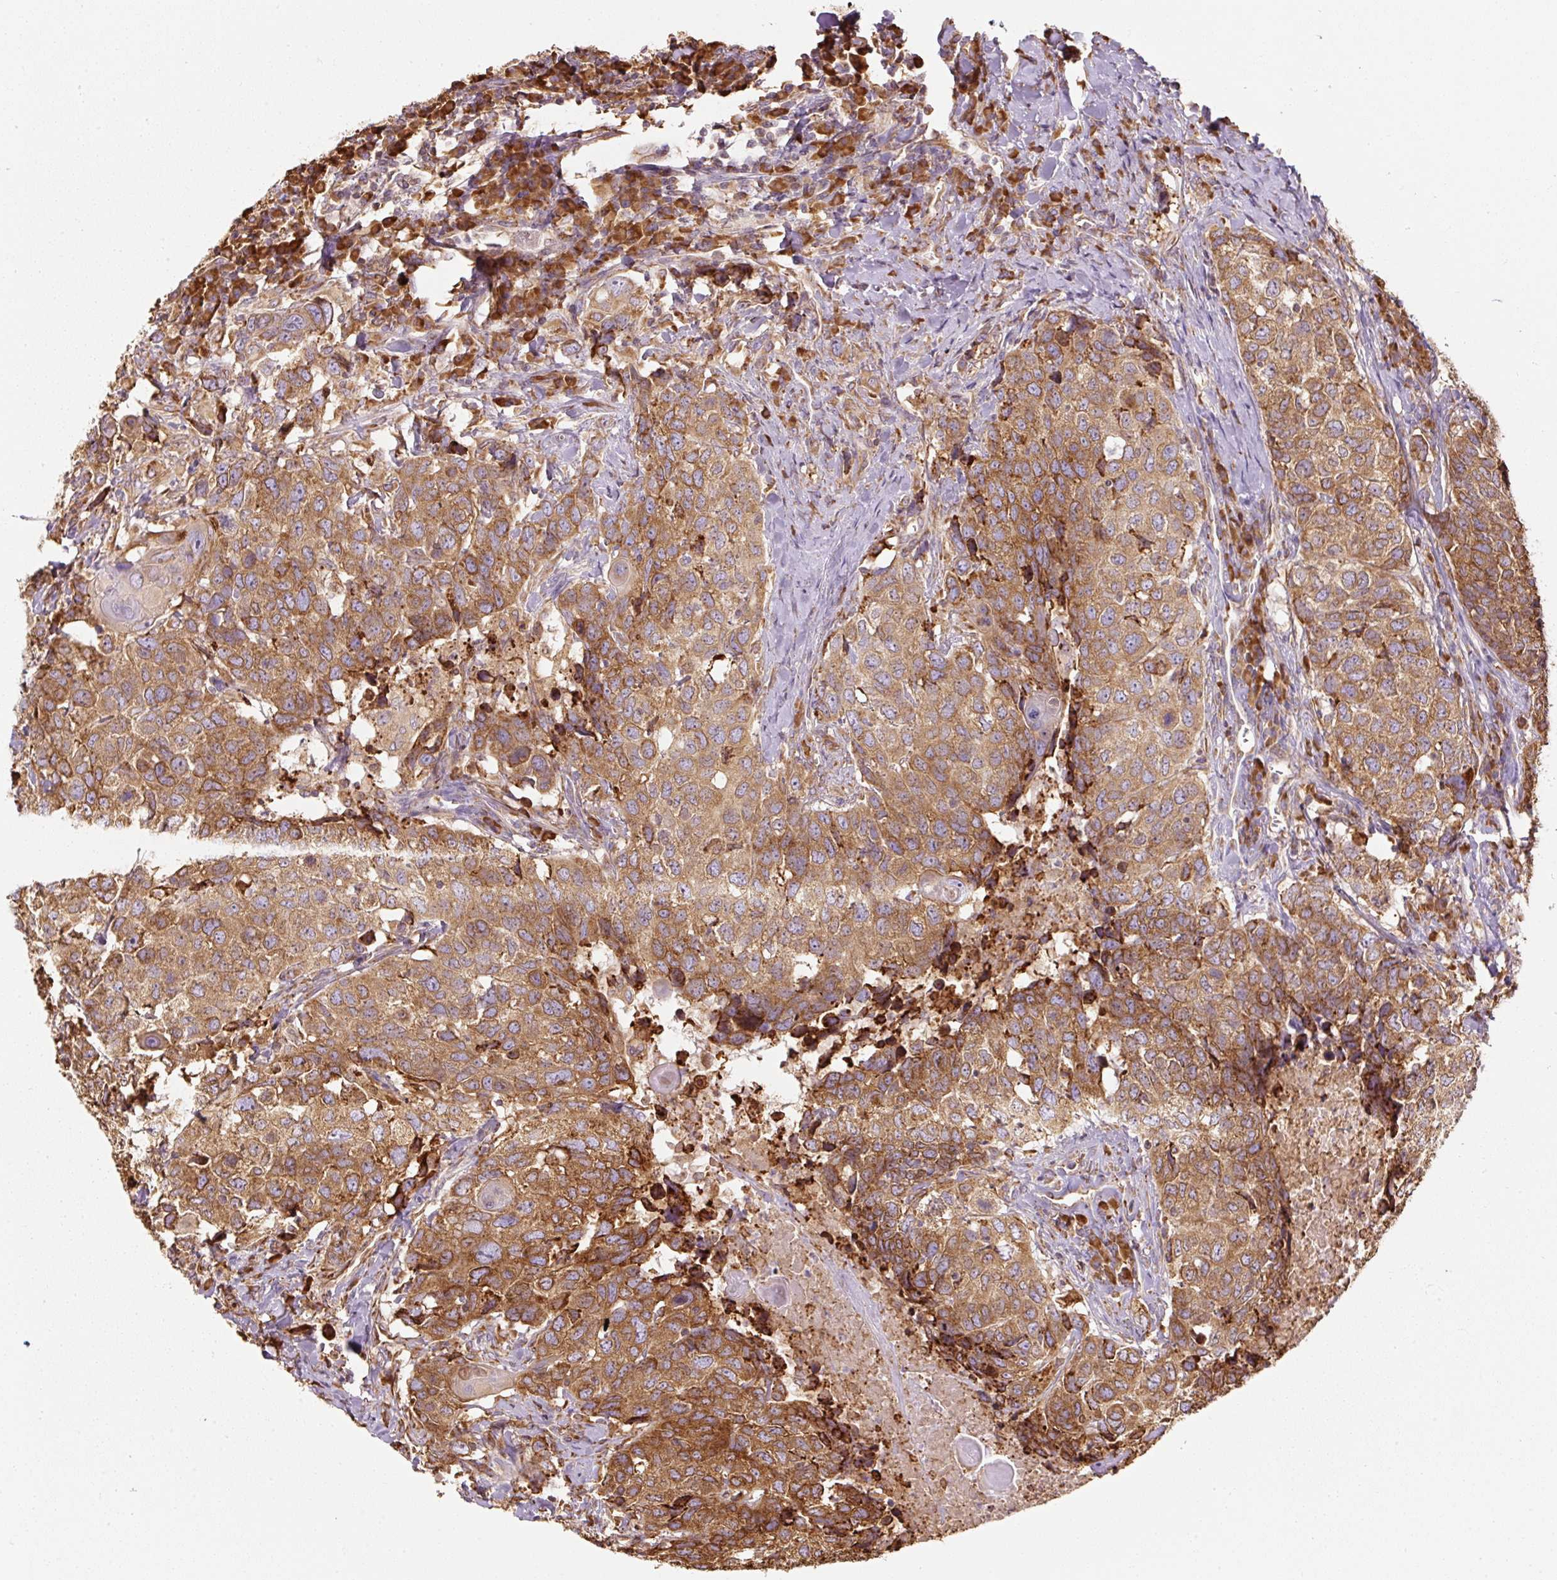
{"staining": {"intensity": "moderate", "quantity": ">75%", "location": "cytoplasmic/membranous"}, "tissue": "head and neck cancer", "cell_type": "Tumor cells", "image_type": "cancer", "snomed": [{"axis": "morphology", "description": "Normal tissue, NOS"}, {"axis": "morphology", "description": "Squamous cell carcinoma, NOS"}, {"axis": "topography", "description": "Skeletal muscle"}, {"axis": "topography", "description": "Vascular tissue"}, {"axis": "topography", "description": "Peripheral nerve tissue"}, {"axis": "topography", "description": "Head-Neck"}], "caption": "Immunohistochemical staining of human head and neck squamous cell carcinoma displays medium levels of moderate cytoplasmic/membranous expression in about >75% of tumor cells.", "gene": "PRKCSH", "patient": {"sex": "male", "age": 66}}